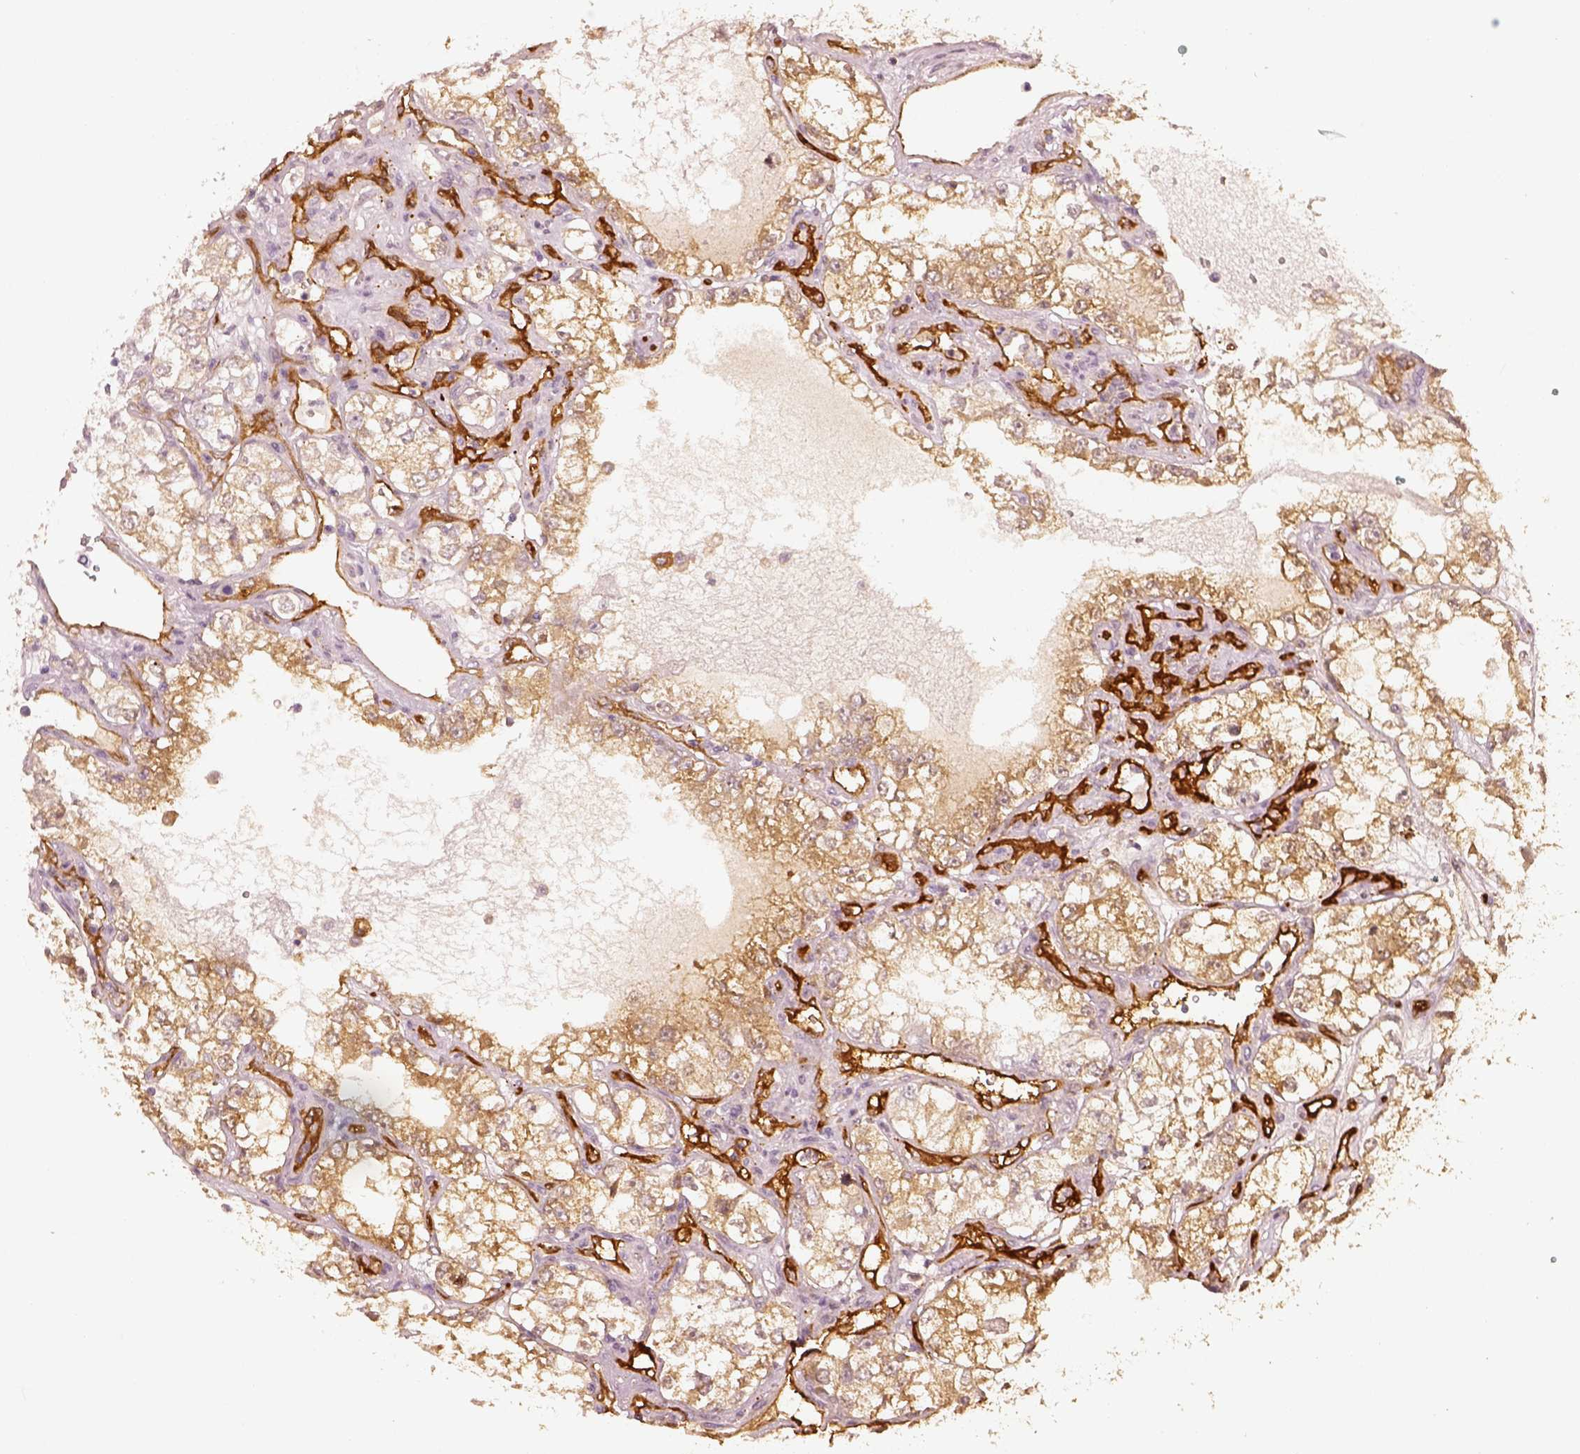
{"staining": {"intensity": "weak", "quantity": ">75%", "location": "cytoplasmic/membranous"}, "tissue": "renal cancer", "cell_type": "Tumor cells", "image_type": "cancer", "snomed": [{"axis": "morphology", "description": "Adenocarcinoma, NOS"}, {"axis": "topography", "description": "Kidney"}], "caption": "Protein staining demonstrates weak cytoplasmic/membranous positivity in approximately >75% of tumor cells in adenocarcinoma (renal).", "gene": "FSCN1", "patient": {"sex": "female", "age": 59}}